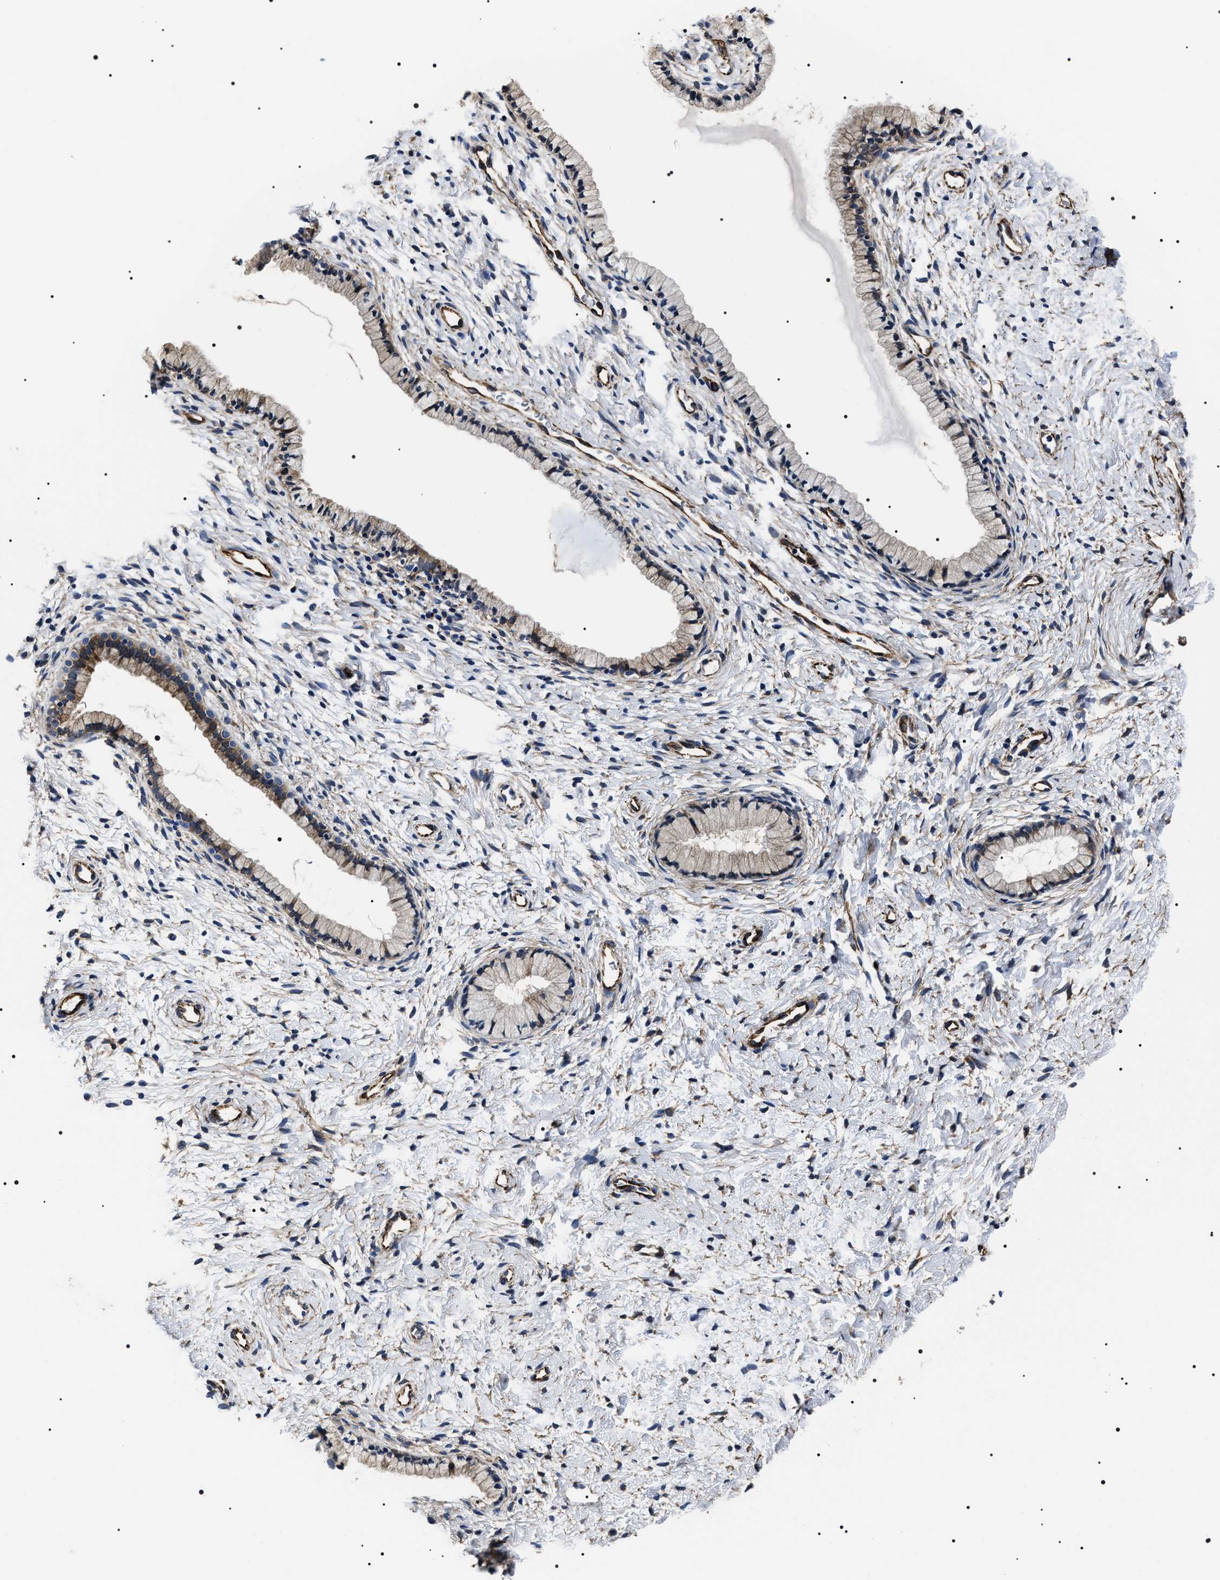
{"staining": {"intensity": "weak", "quantity": "25%-75%", "location": "cytoplasmic/membranous"}, "tissue": "cervix", "cell_type": "Glandular cells", "image_type": "normal", "snomed": [{"axis": "morphology", "description": "Normal tissue, NOS"}, {"axis": "topography", "description": "Cervix"}], "caption": "Immunohistochemistry (IHC) (DAB (3,3'-diaminobenzidine)) staining of benign human cervix exhibits weak cytoplasmic/membranous protein staining in about 25%-75% of glandular cells.", "gene": "BAG2", "patient": {"sex": "female", "age": 72}}